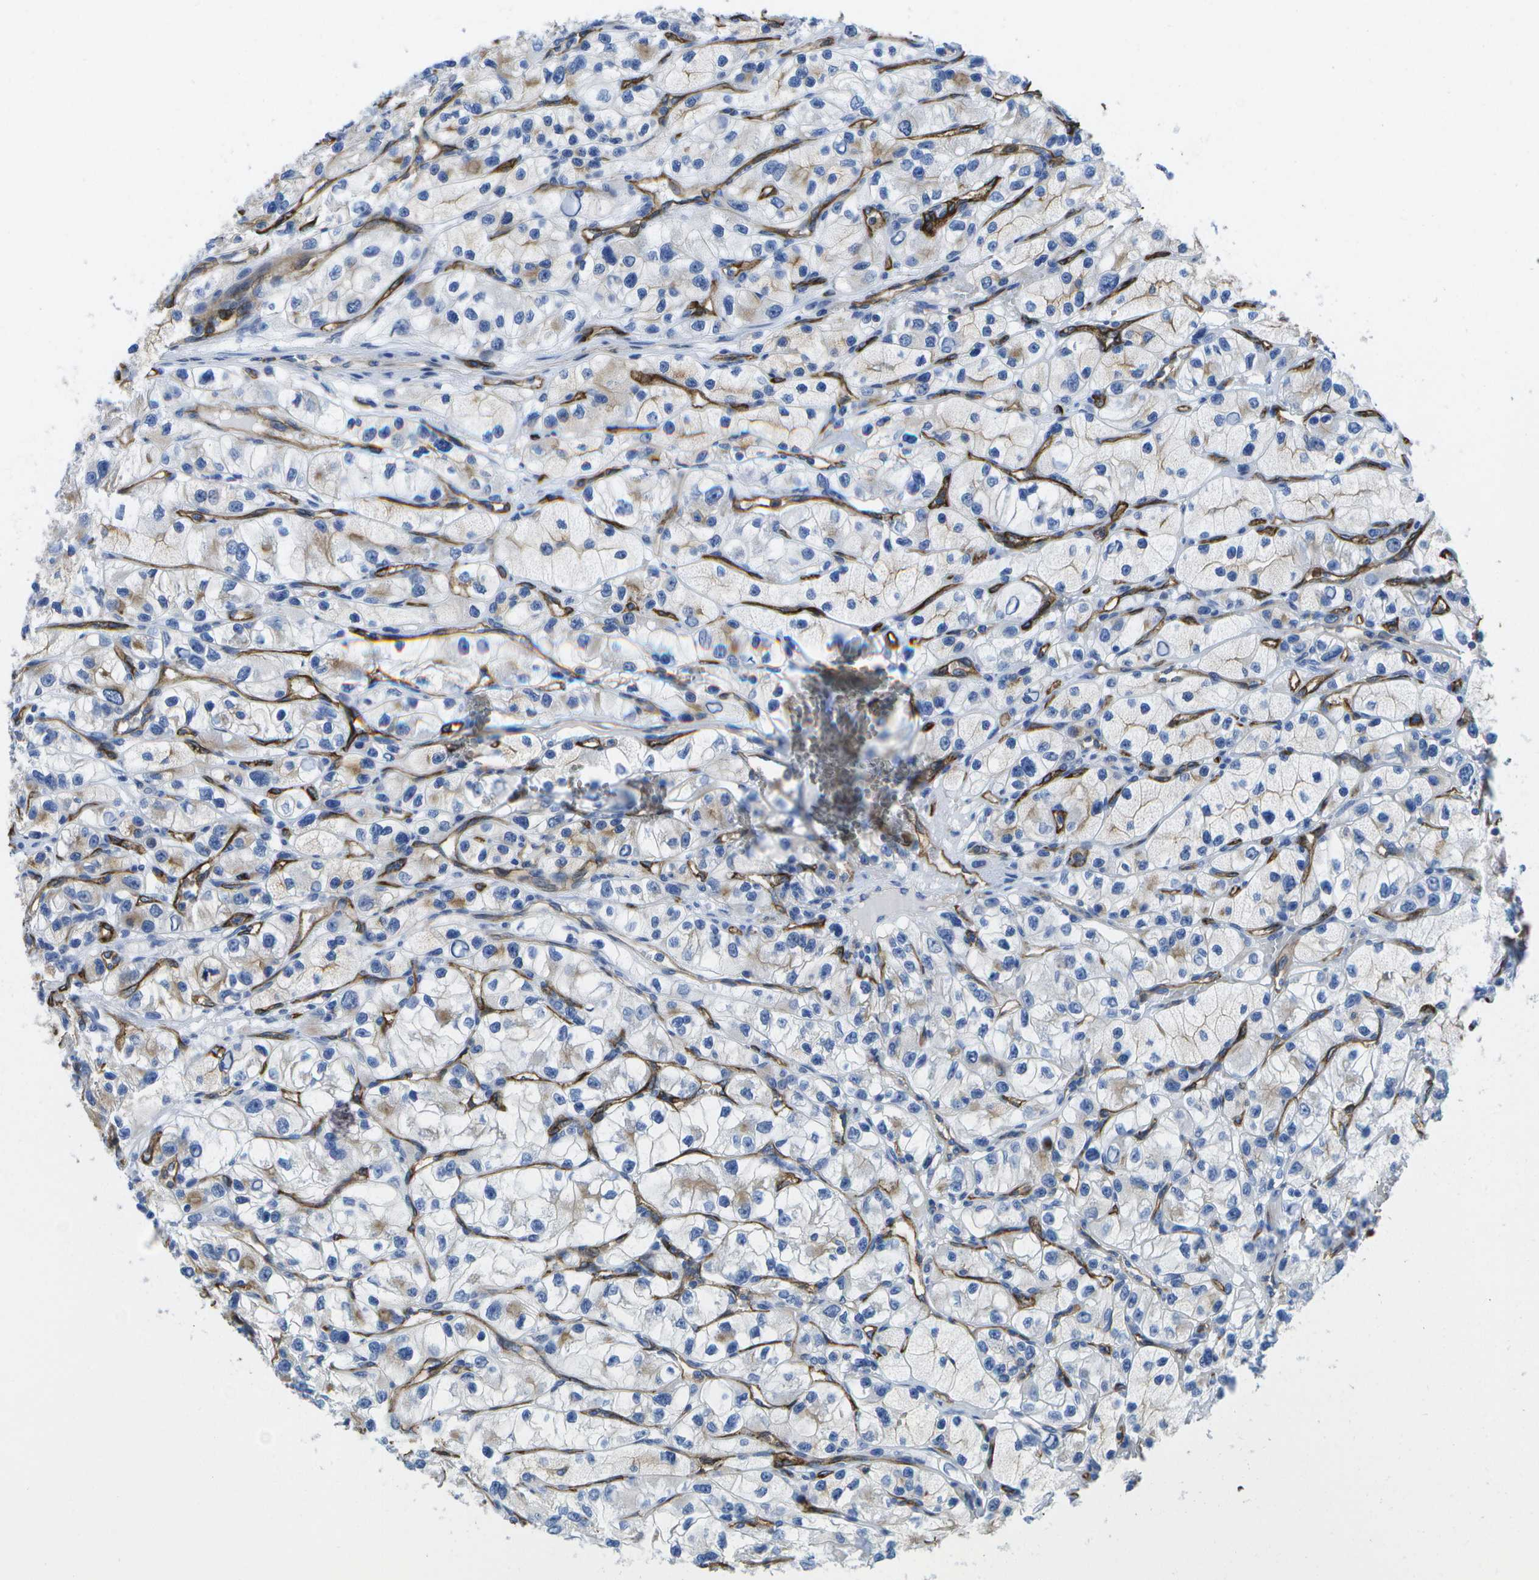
{"staining": {"intensity": "negative", "quantity": "none", "location": "none"}, "tissue": "renal cancer", "cell_type": "Tumor cells", "image_type": "cancer", "snomed": [{"axis": "morphology", "description": "Adenocarcinoma, NOS"}, {"axis": "topography", "description": "Kidney"}], "caption": "Micrograph shows no significant protein staining in tumor cells of adenocarcinoma (renal).", "gene": "DYSF", "patient": {"sex": "female", "age": 57}}